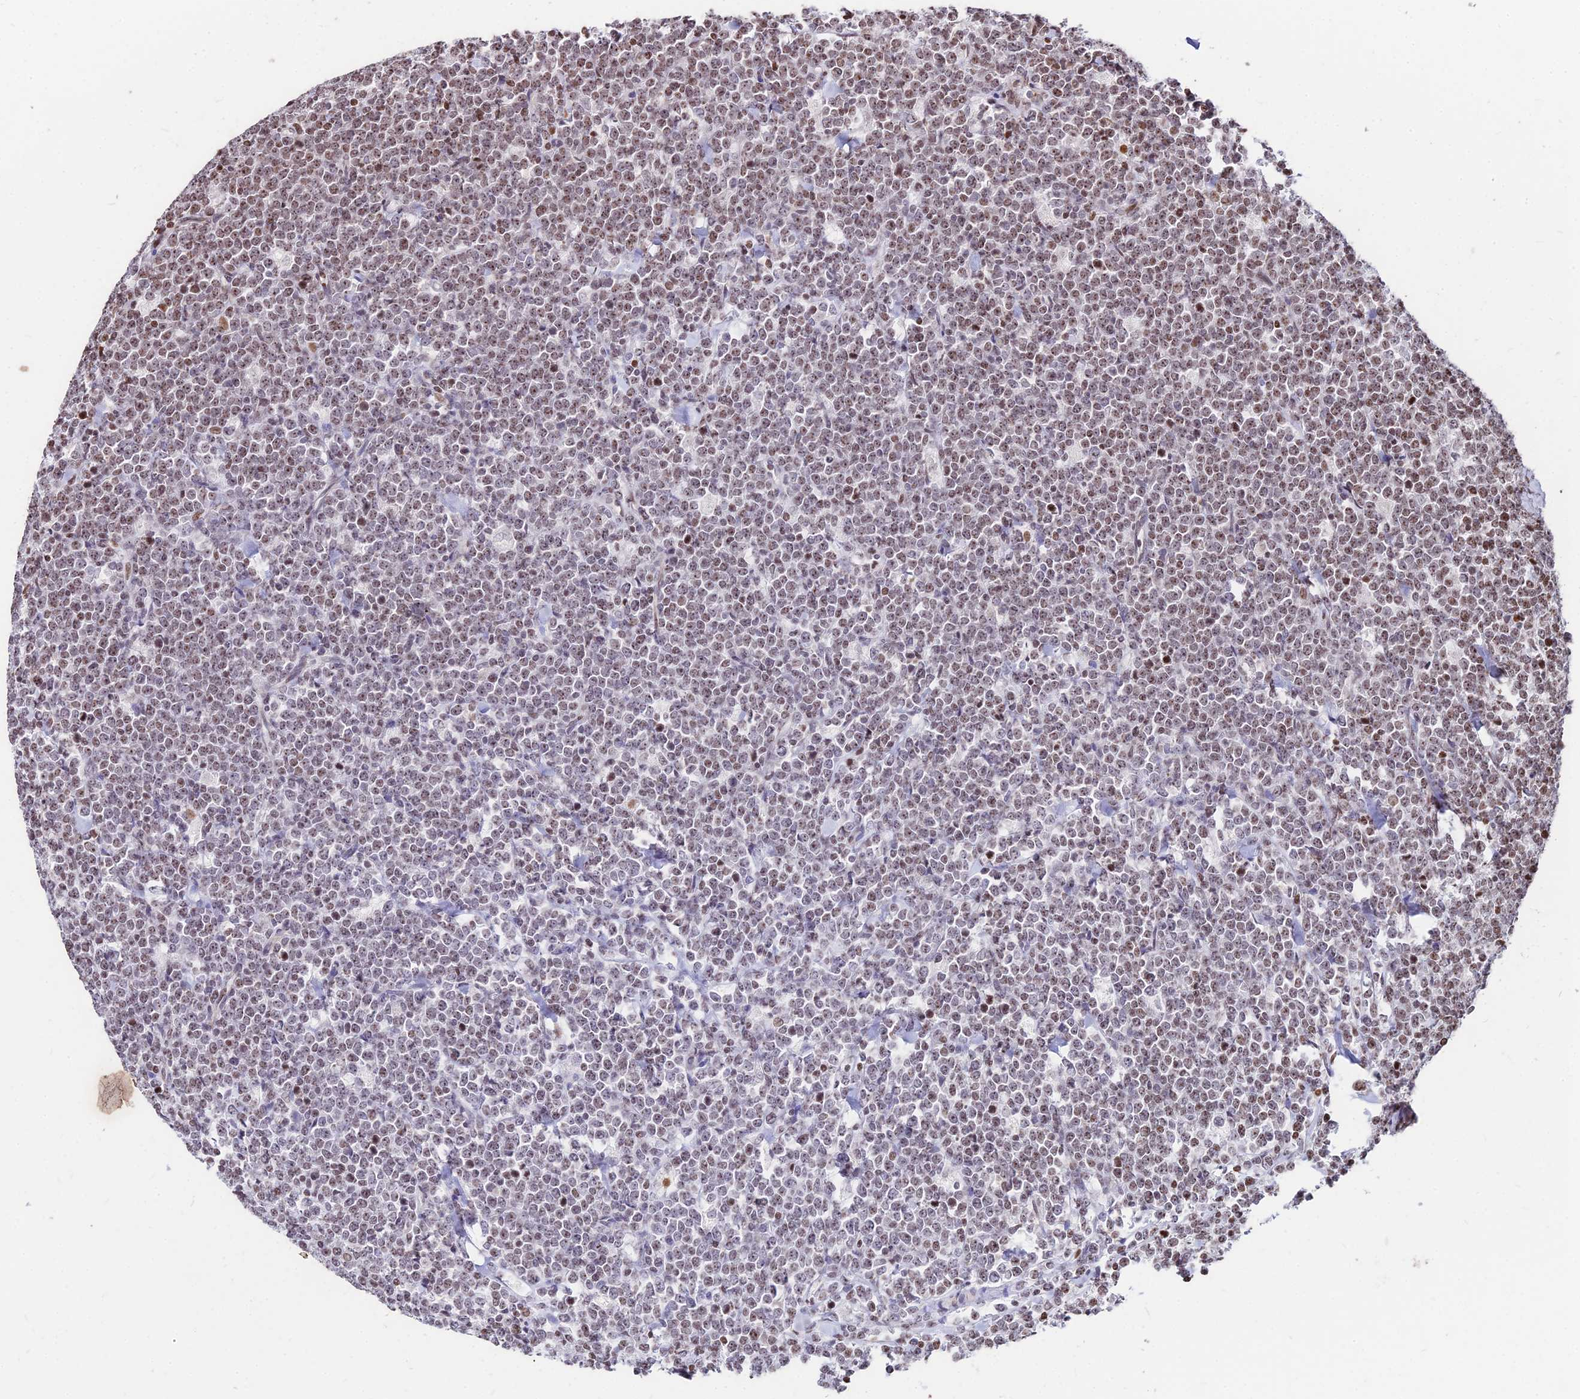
{"staining": {"intensity": "weak", "quantity": "25%-75%", "location": "nuclear"}, "tissue": "lymphoma", "cell_type": "Tumor cells", "image_type": "cancer", "snomed": [{"axis": "morphology", "description": "Malignant lymphoma, non-Hodgkin's type, High grade"}, {"axis": "topography", "description": "Small intestine"}], "caption": "Immunohistochemical staining of high-grade malignant lymphoma, non-Hodgkin's type displays weak nuclear protein expression in approximately 25%-75% of tumor cells.", "gene": "NYAP2", "patient": {"sex": "male", "age": 8}}